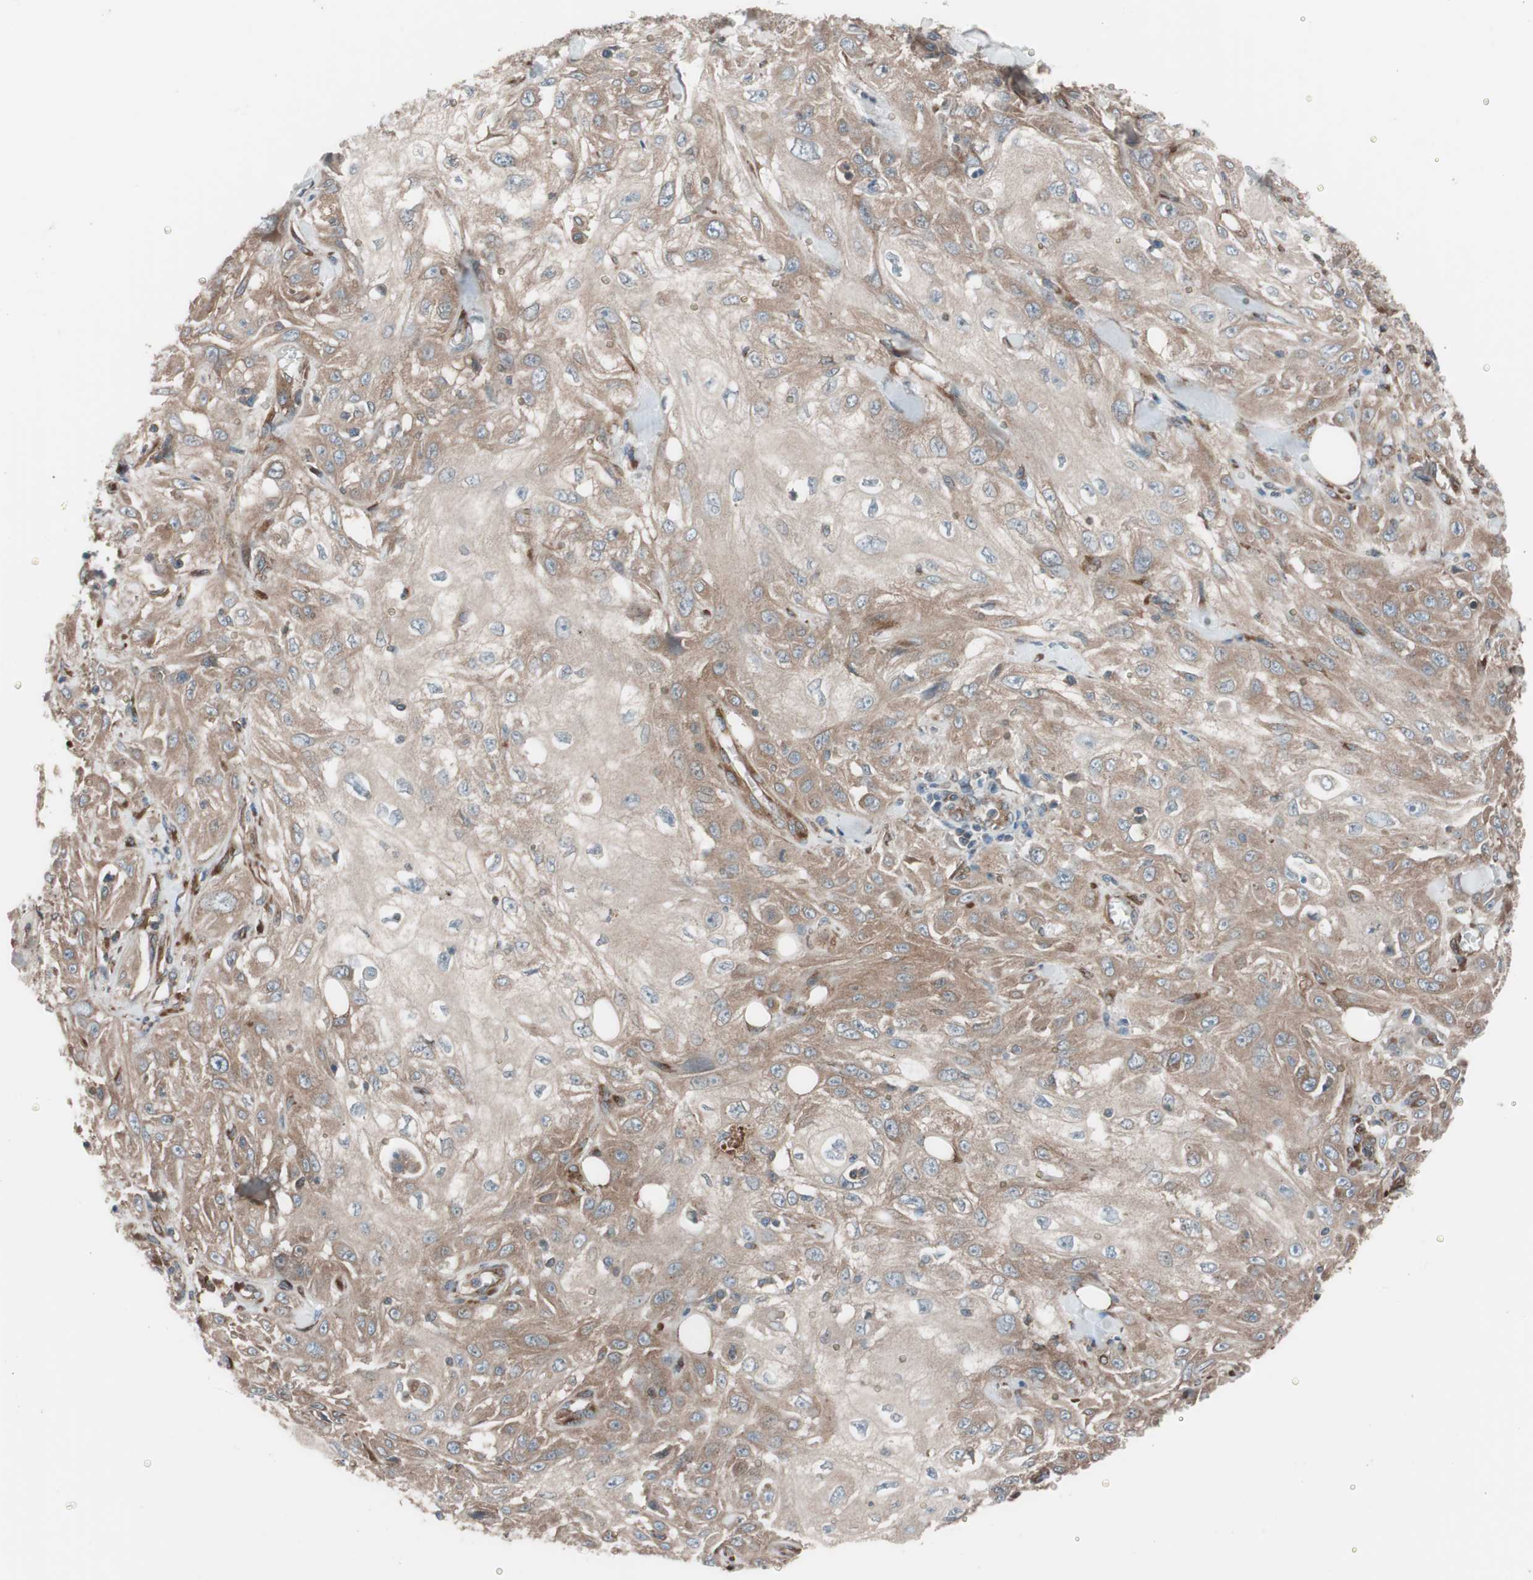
{"staining": {"intensity": "strong", "quantity": ">75%", "location": "cytoplasmic/membranous"}, "tissue": "skin cancer", "cell_type": "Tumor cells", "image_type": "cancer", "snomed": [{"axis": "morphology", "description": "Squamous cell carcinoma, NOS"}, {"axis": "morphology", "description": "Squamous cell carcinoma, metastatic, NOS"}, {"axis": "topography", "description": "Skin"}, {"axis": "topography", "description": "Lymph node"}], "caption": "High-power microscopy captured an immunohistochemistry micrograph of skin cancer (metastatic squamous cell carcinoma), revealing strong cytoplasmic/membranous staining in approximately >75% of tumor cells.", "gene": "SEC31A", "patient": {"sex": "male", "age": 75}}